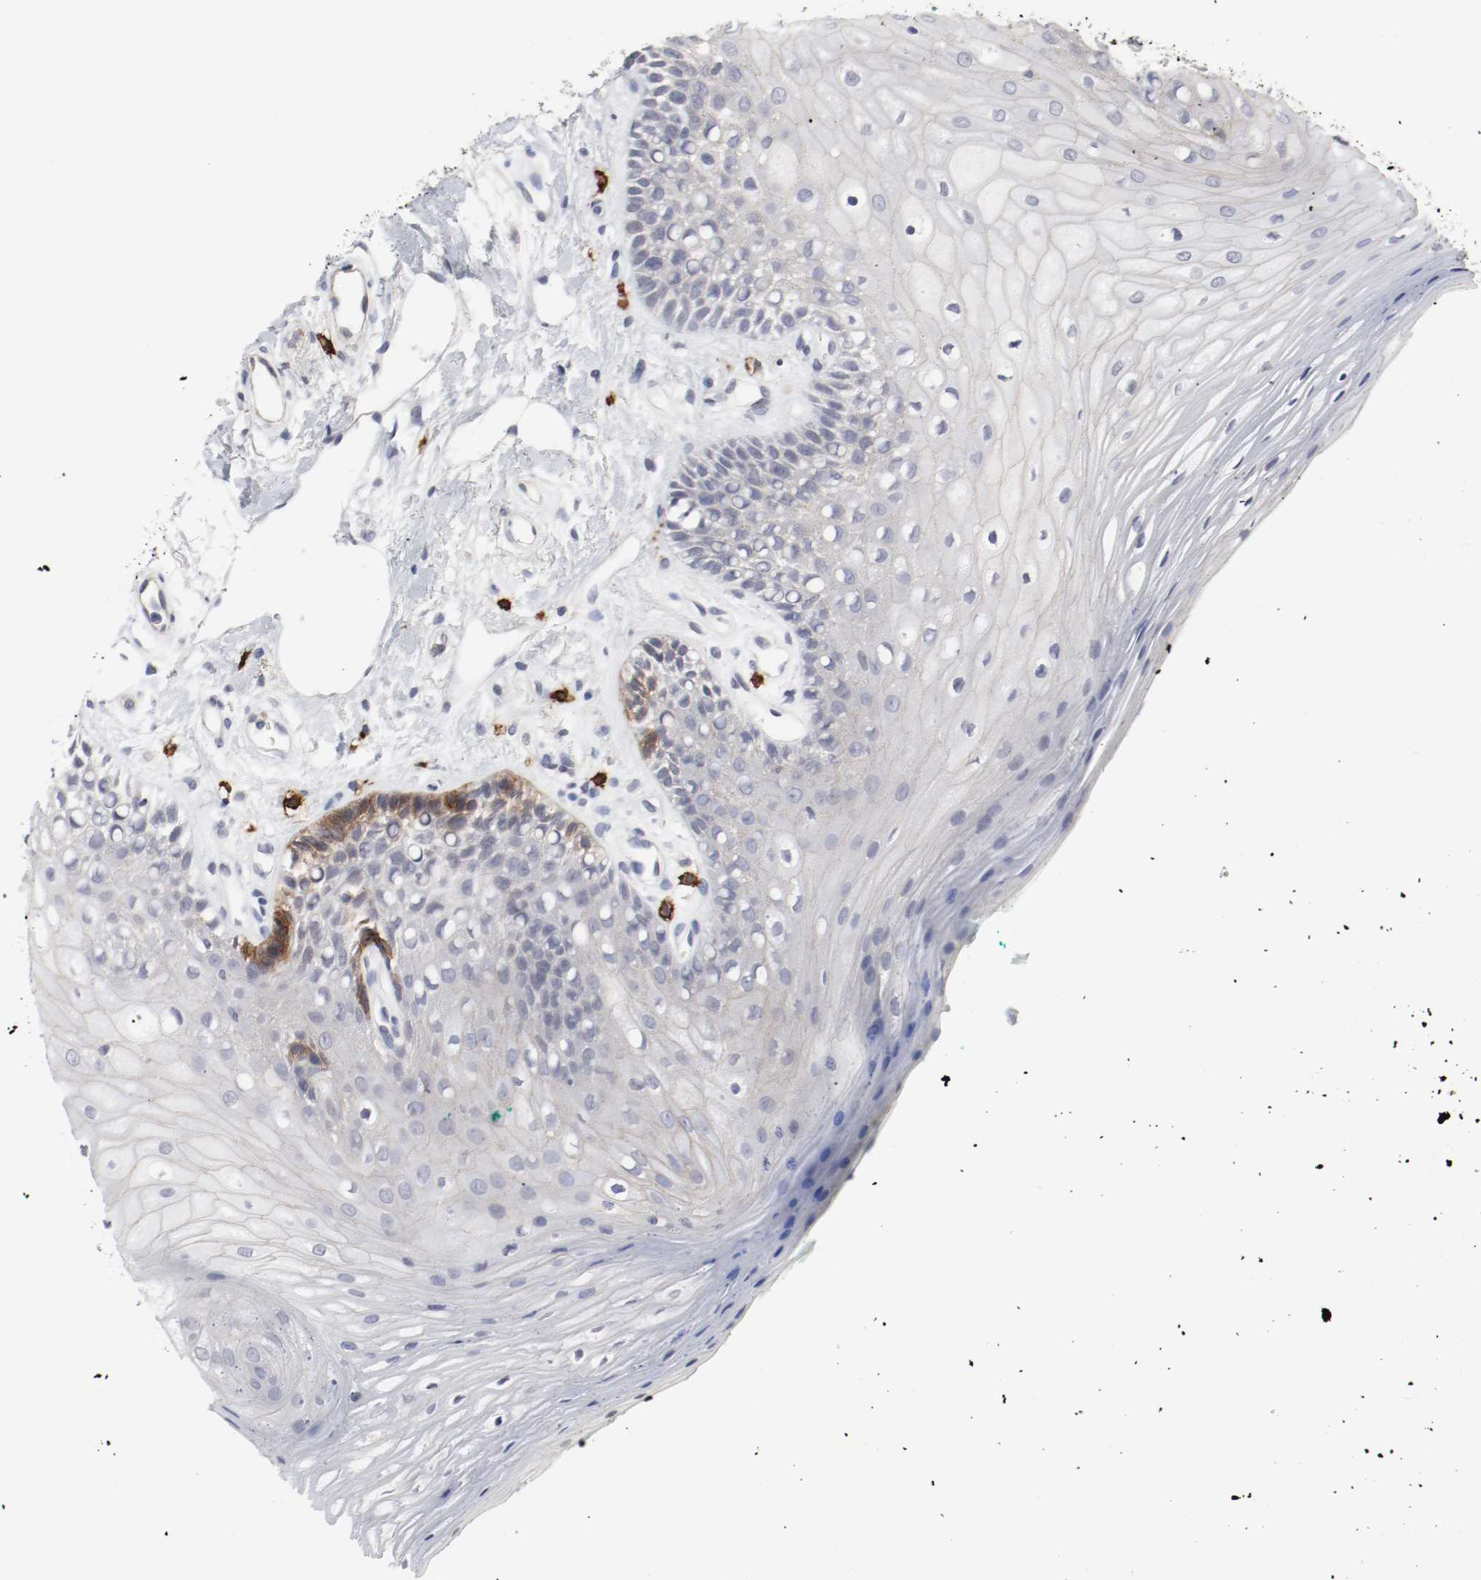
{"staining": {"intensity": "moderate", "quantity": "<25%", "location": "cytoplasmic/membranous"}, "tissue": "oral mucosa", "cell_type": "Squamous epithelial cells", "image_type": "normal", "snomed": [{"axis": "morphology", "description": "Normal tissue, NOS"}, {"axis": "morphology", "description": "Squamous cell carcinoma, NOS"}, {"axis": "topography", "description": "Skeletal muscle"}, {"axis": "topography", "description": "Oral tissue"}, {"axis": "topography", "description": "Head-Neck"}], "caption": "Moderate cytoplasmic/membranous staining for a protein is seen in about <25% of squamous epithelial cells of benign oral mucosa using IHC.", "gene": "KIT", "patient": {"sex": "female", "age": 84}}